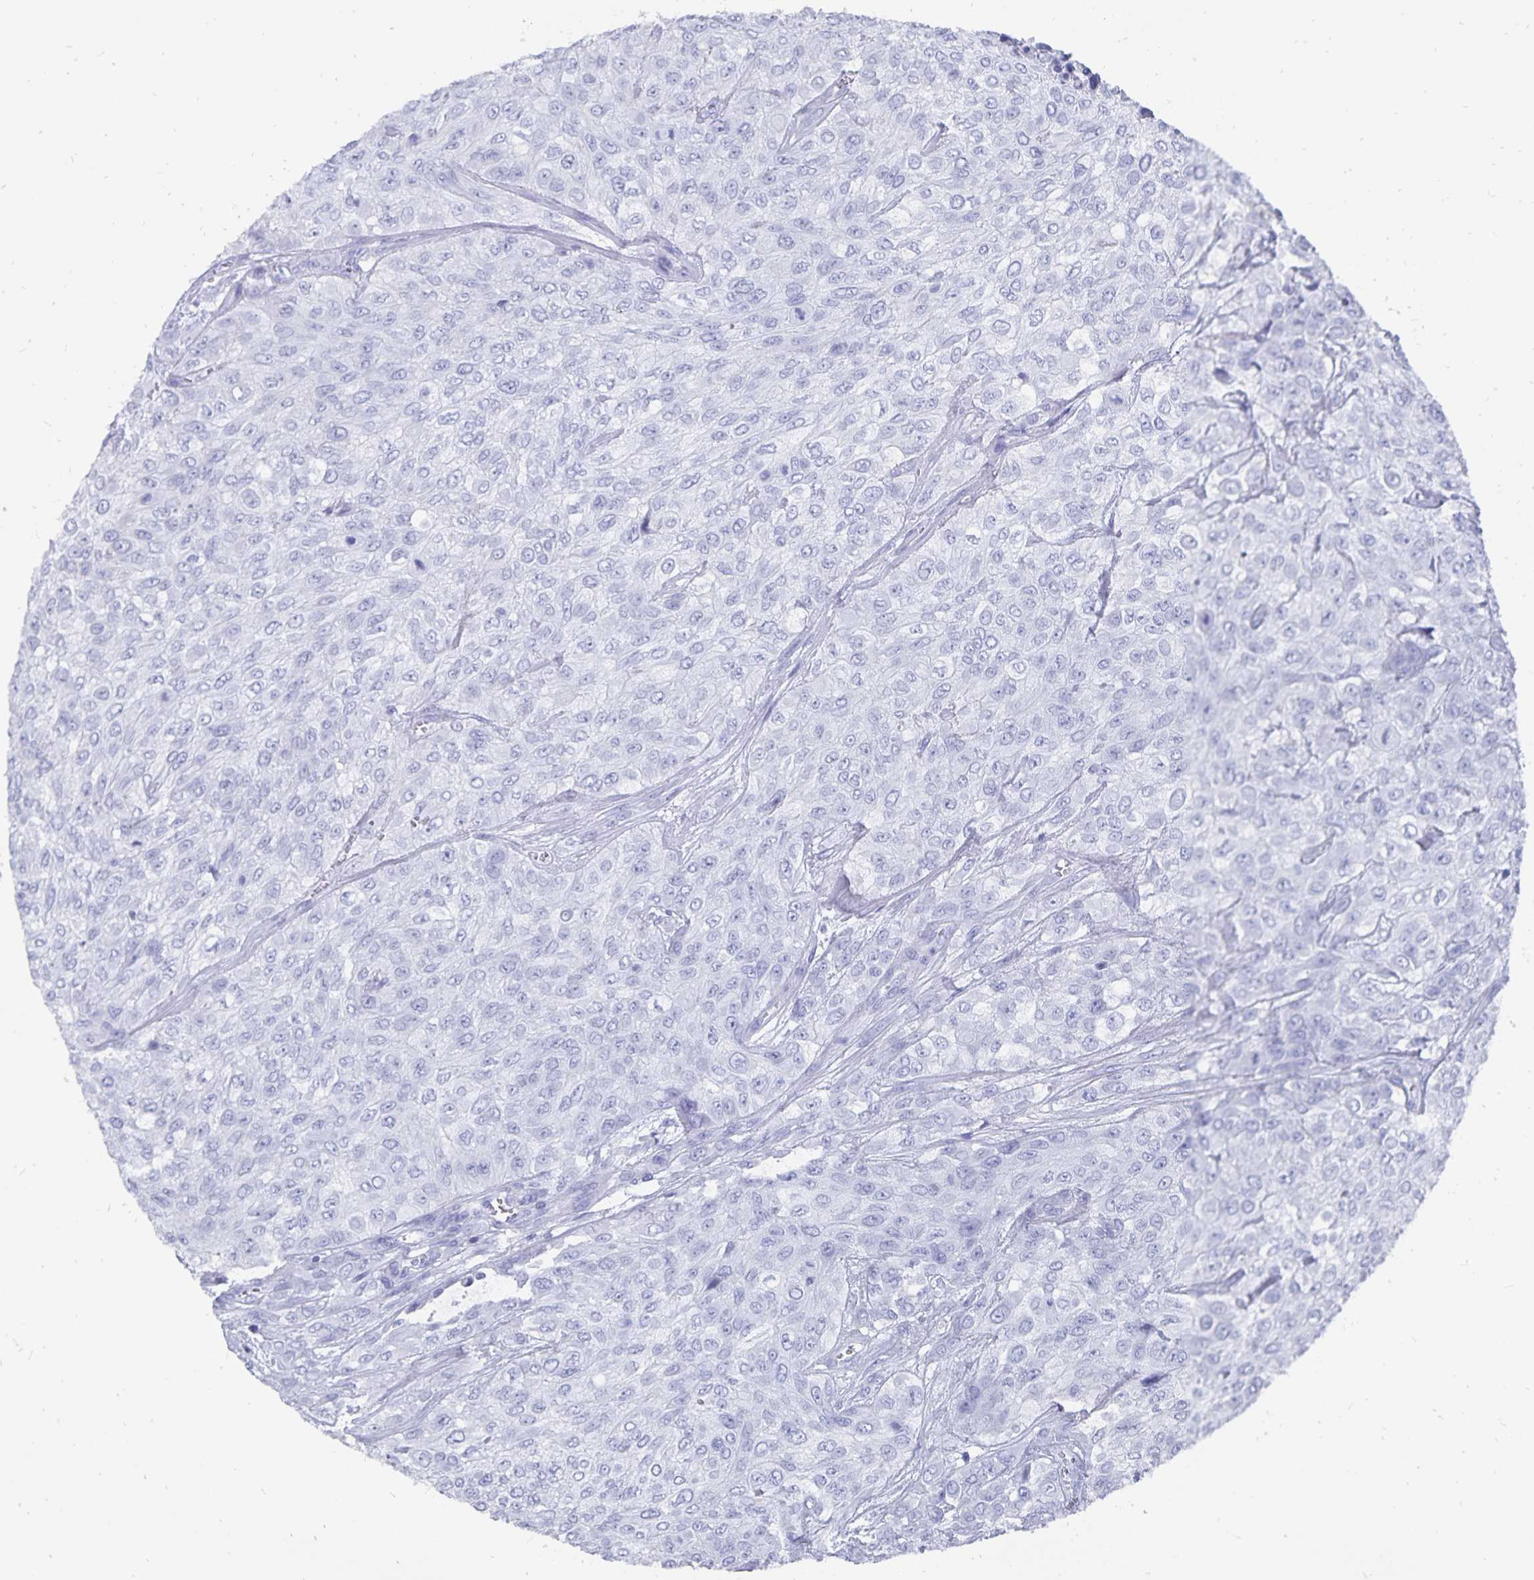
{"staining": {"intensity": "negative", "quantity": "none", "location": "none"}, "tissue": "urothelial cancer", "cell_type": "Tumor cells", "image_type": "cancer", "snomed": [{"axis": "morphology", "description": "Urothelial carcinoma, High grade"}, {"axis": "topography", "description": "Urinary bladder"}], "caption": "Human urothelial cancer stained for a protein using IHC demonstrates no expression in tumor cells.", "gene": "ADH1A", "patient": {"sex": "male", "age": 57}}